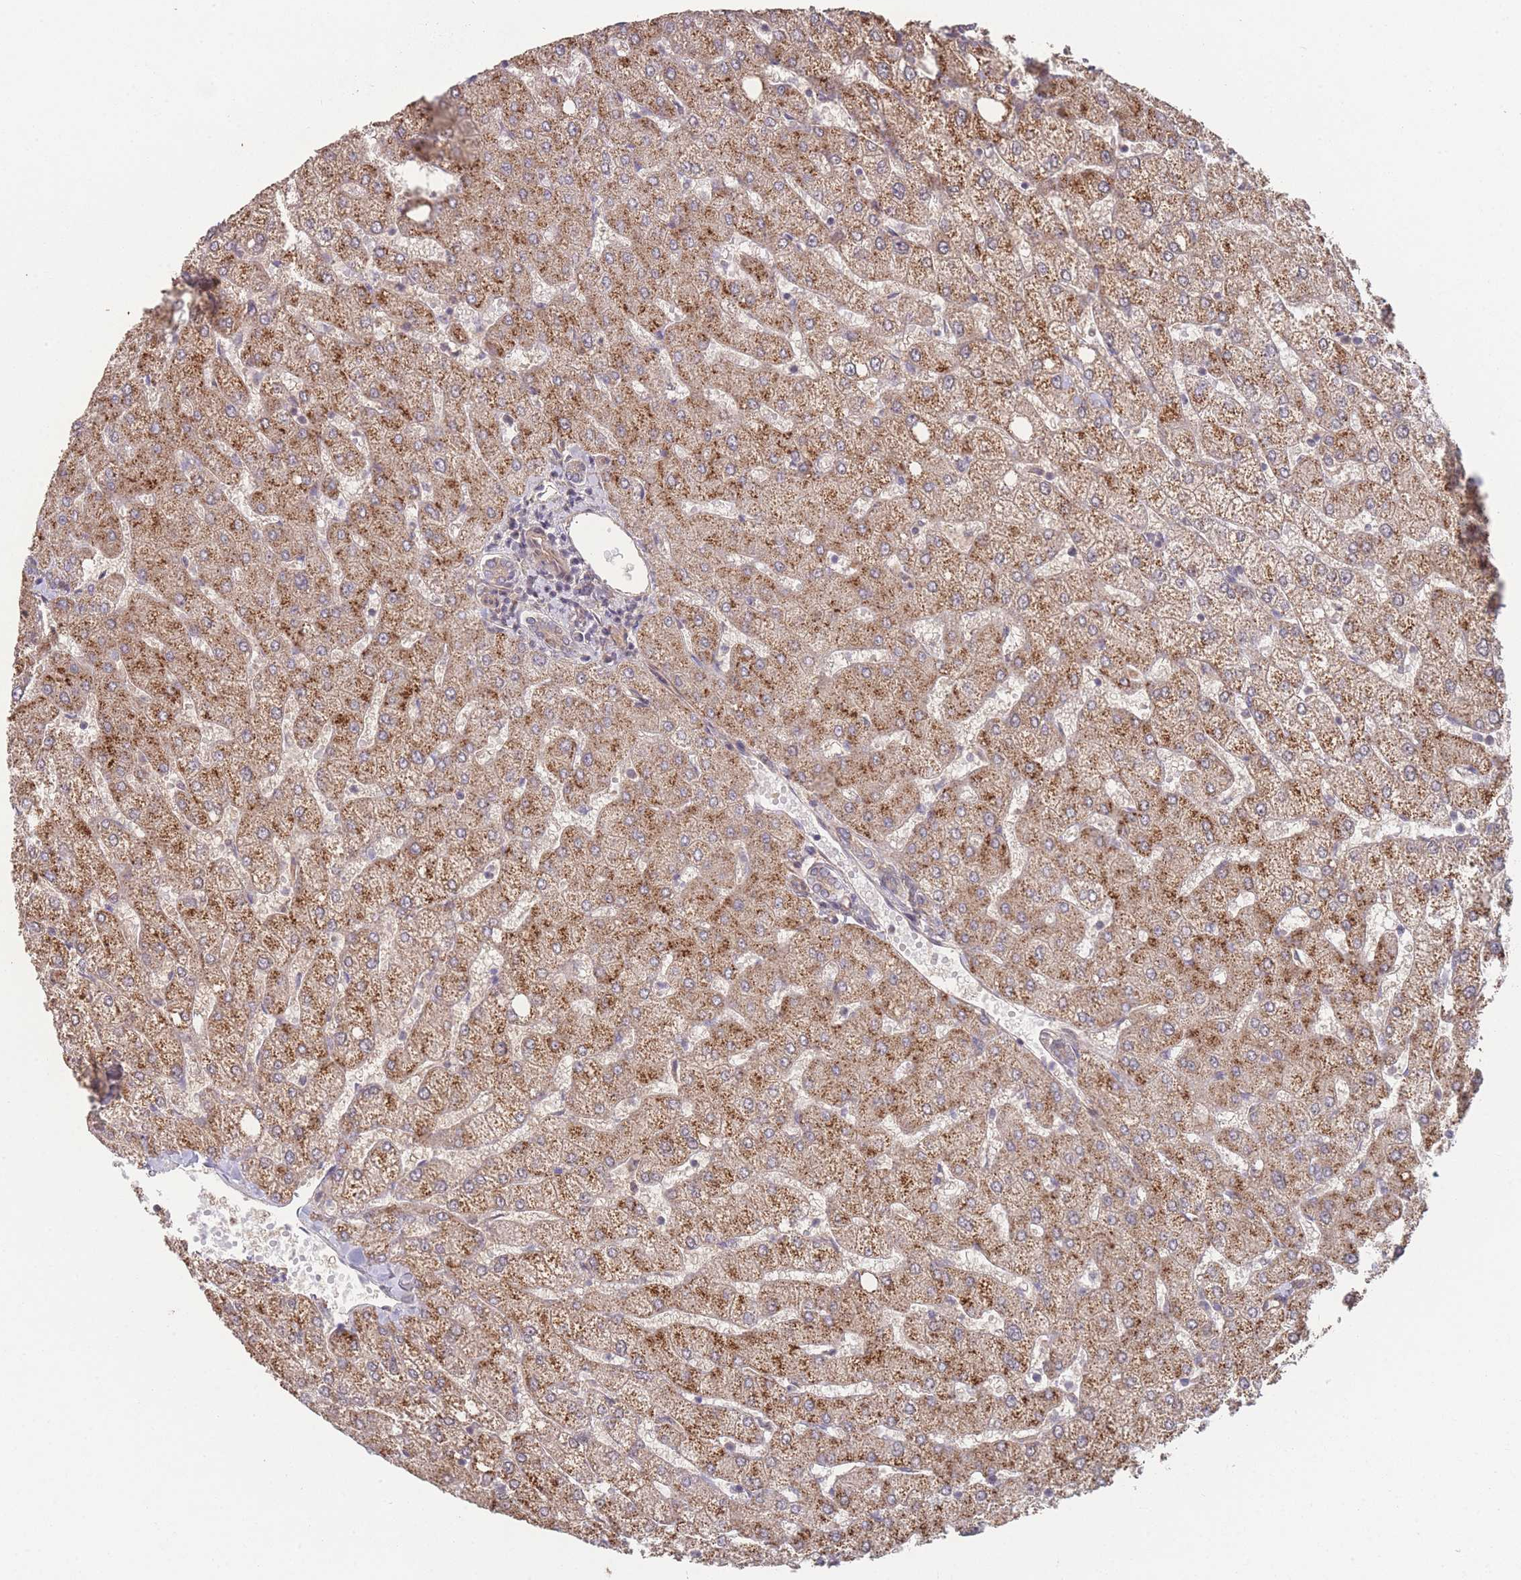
{"staining": {"intensity": "weak", "quantity": ">75%", "location": "cytoplasmic/membranous"}, "tissue": "liver", "cell_type": "Cholangiocytes", "image_type": "normal", "snomed": [{"axis": "morphology", "description": "Normal tissue, NOS"}, {"axis": "topography", "description": "Liver"}], "caption": "Immunohistochemical staining of normal human liver reveals weak cytoplasmic/membranous protein expression in about >75% of cholangiocytes. (Stains: DAB in brown, nuclei in blue, Microscopy: brightfield microscopy at high magnification).", "gene": "PXMP4", "patient": {"sex": "female", "age": 54}}